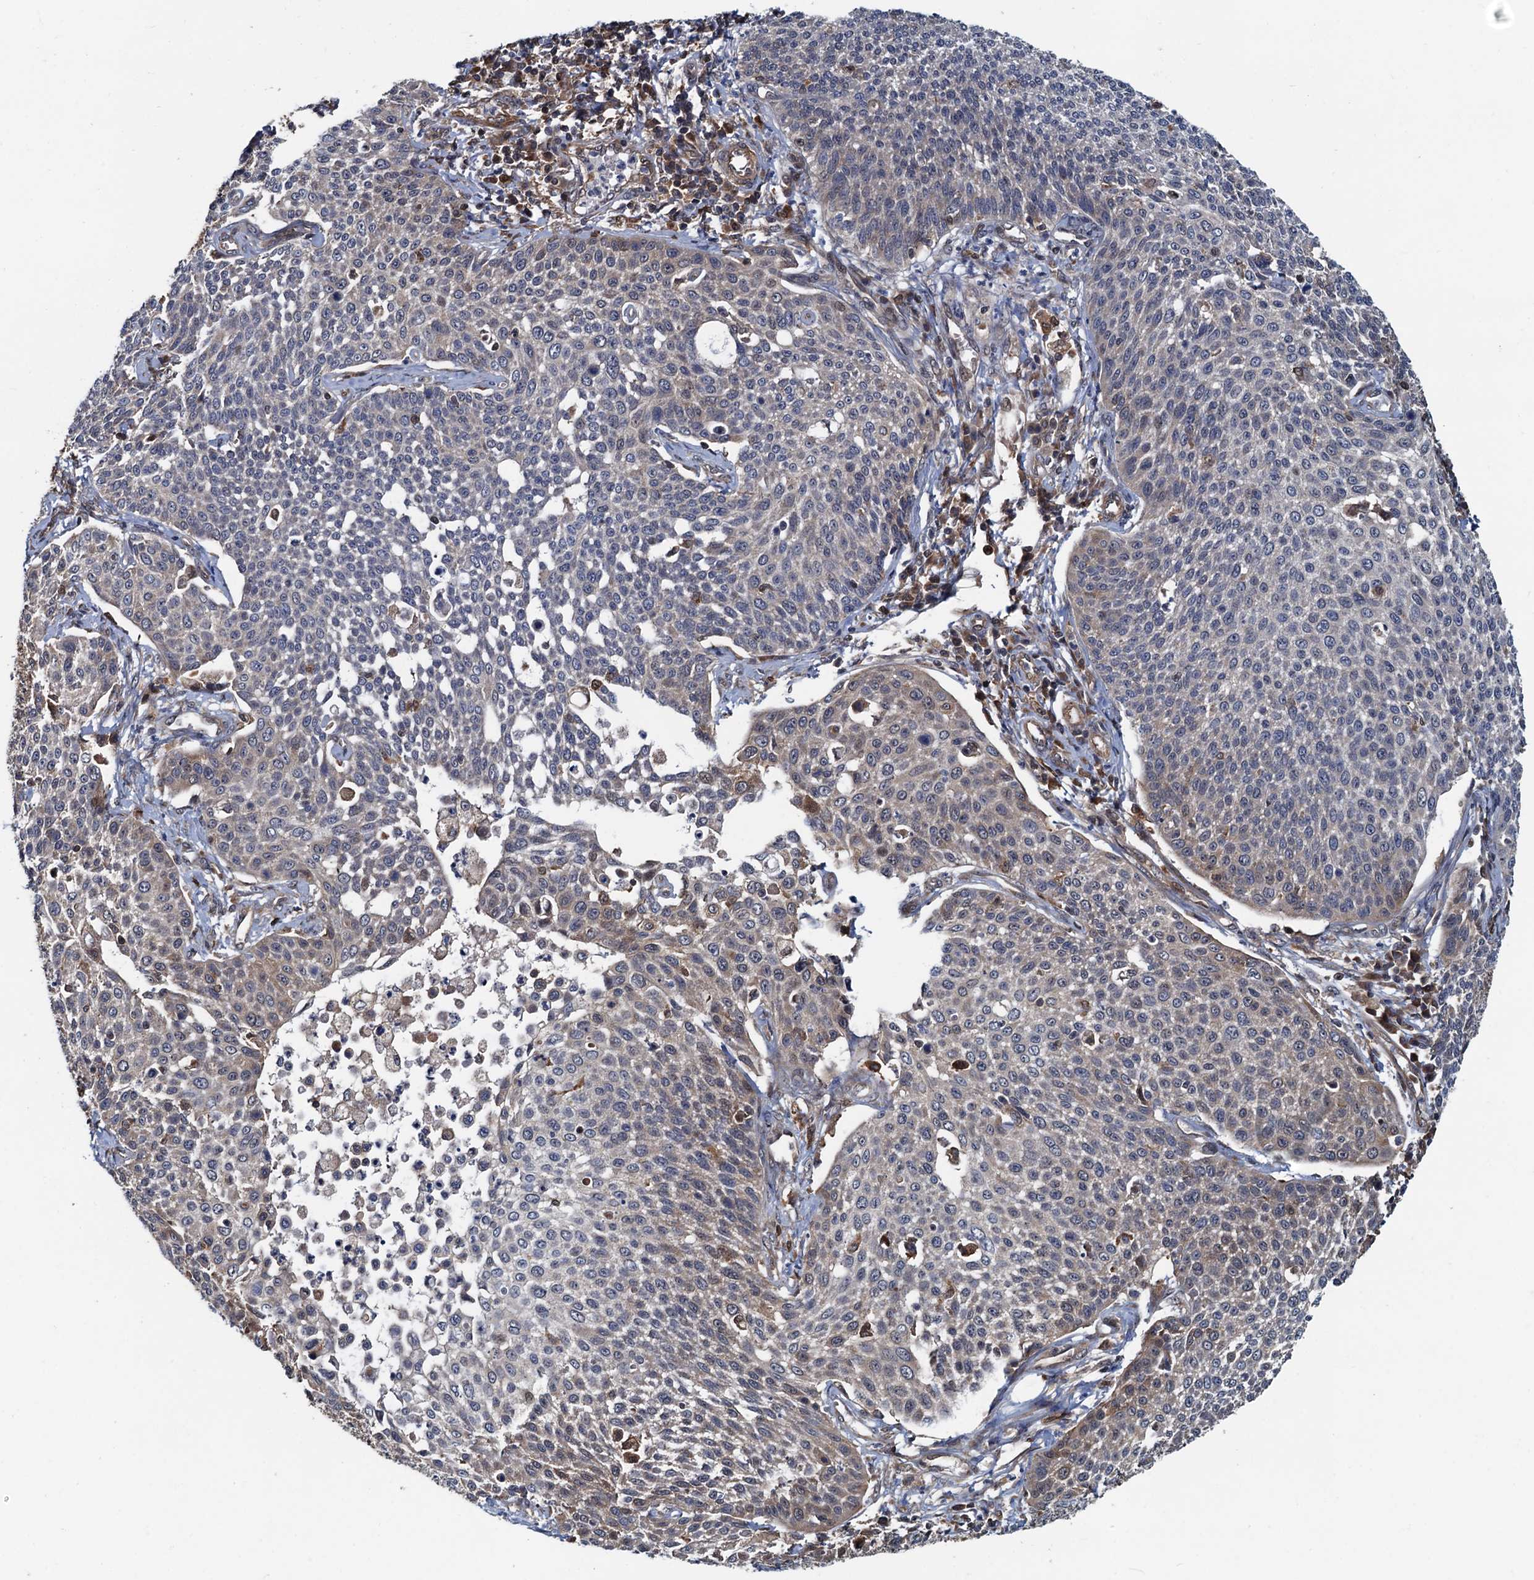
{"staining": {"intensity": "weak", "quantity": "<25%", "location": "cytoplasmic/membranous"}, "tissue": "cervical cancer", "cell_type": "Tumor cells", "image_type": "cancer", "snomed": [{"axis": "morphology", "description": "Squamous cell carcinoma, NOS"}, {"axis": "topography", "description": "Cervix"}], "caption": "A high-resolution micrograph shows immunohistochemistry staining of cervical squamous cell carcinoma, which demonstrates no significant expression in tumor cells.", "gene": "AAGAB", "patient": {"sex": "female", "age": 34}}